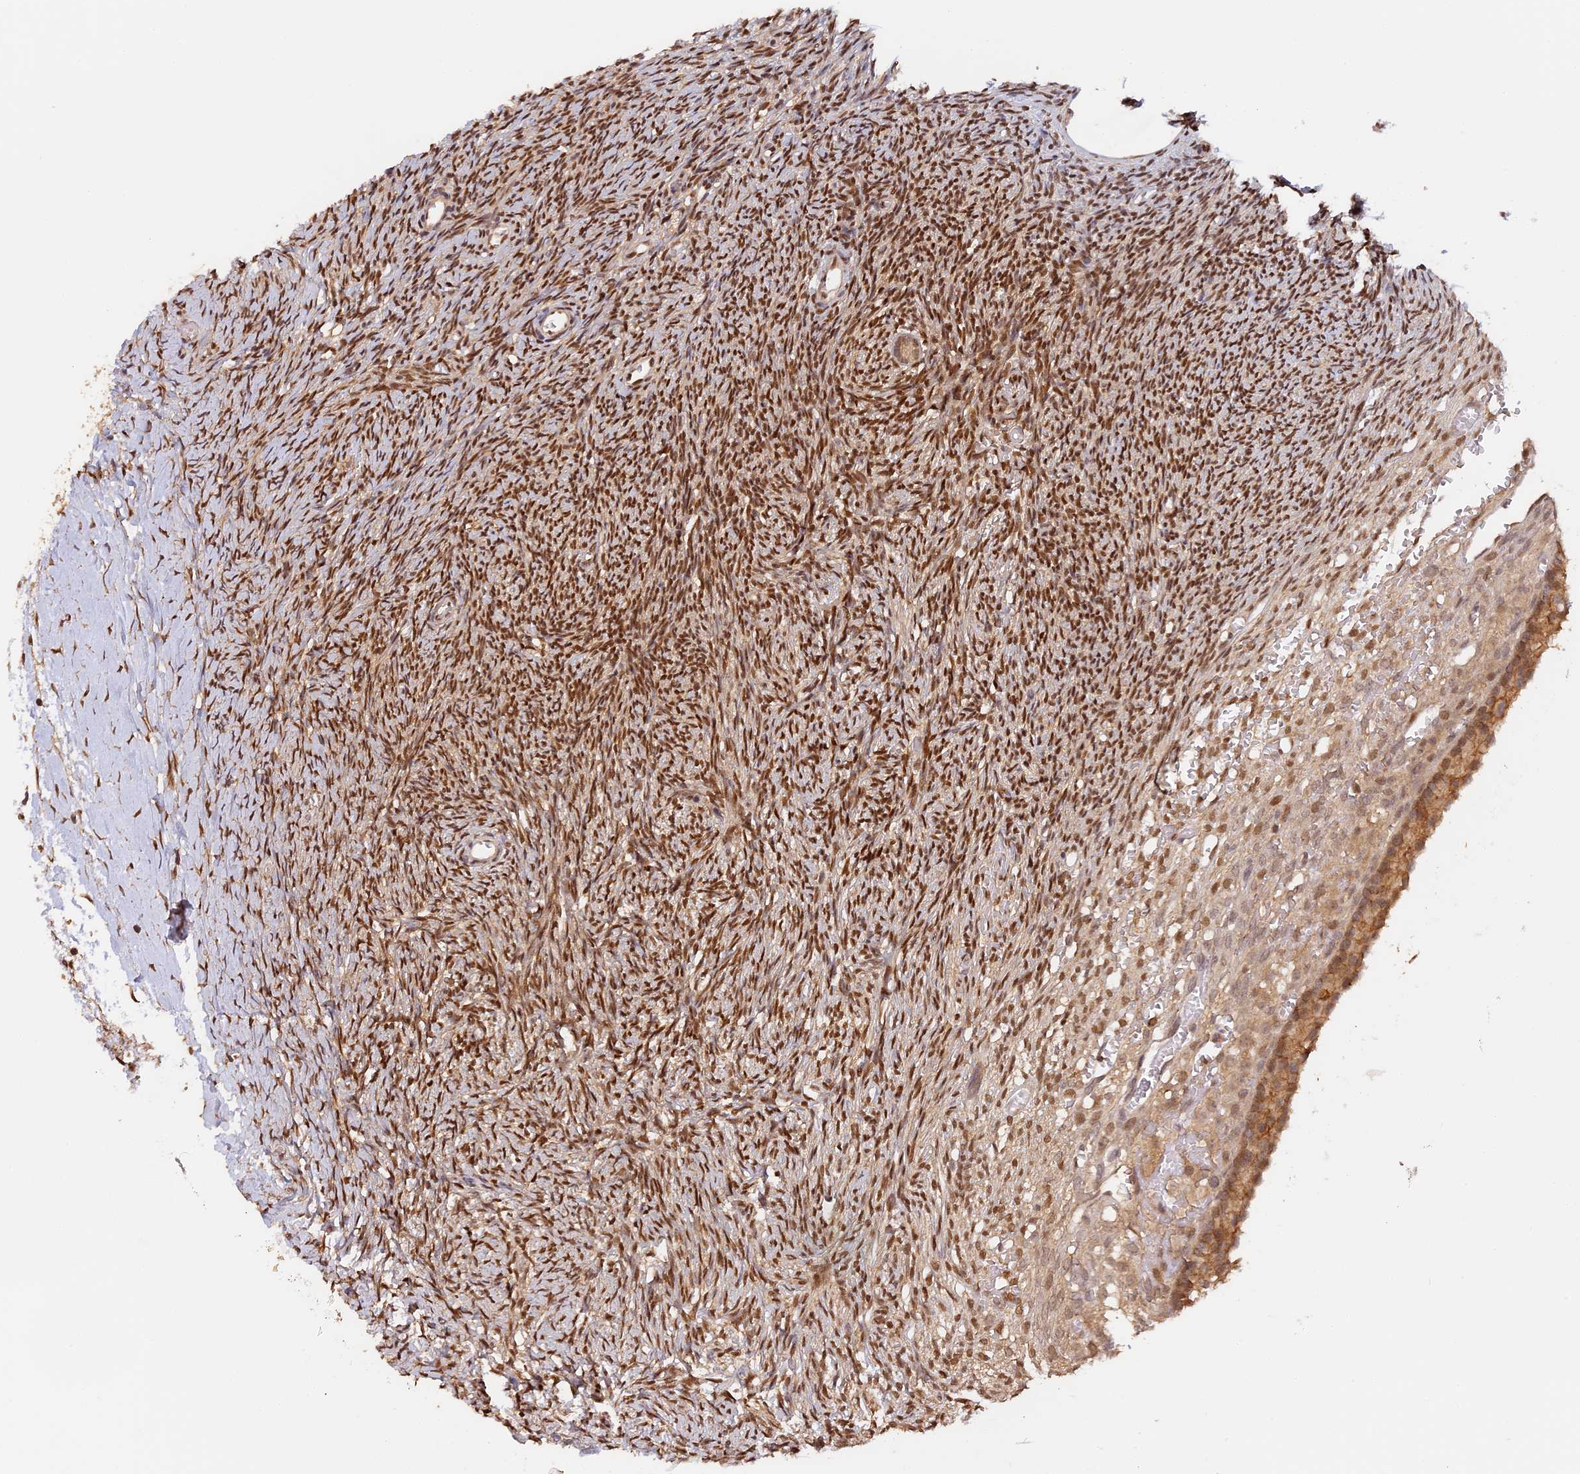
{"staining": {"intensity": "strong", "quantity": ">75%", "location": "nuclear"}, "tissue": "ovary", "cell_type": "Ovarian stroma cells", "image_type": "normal", "snomed": [{"axis": "morphology", "description": "Normal tissue, NOS"}, {"axis": "topography", "description": "Ovary"}], "caption": "A photomicrograph of ovary stained for a protein exhibits strong nuclear brown staining in ovarian stroma cells.", "gene": "MYBL2", "patient": {"sex": "female", "age": 39}}